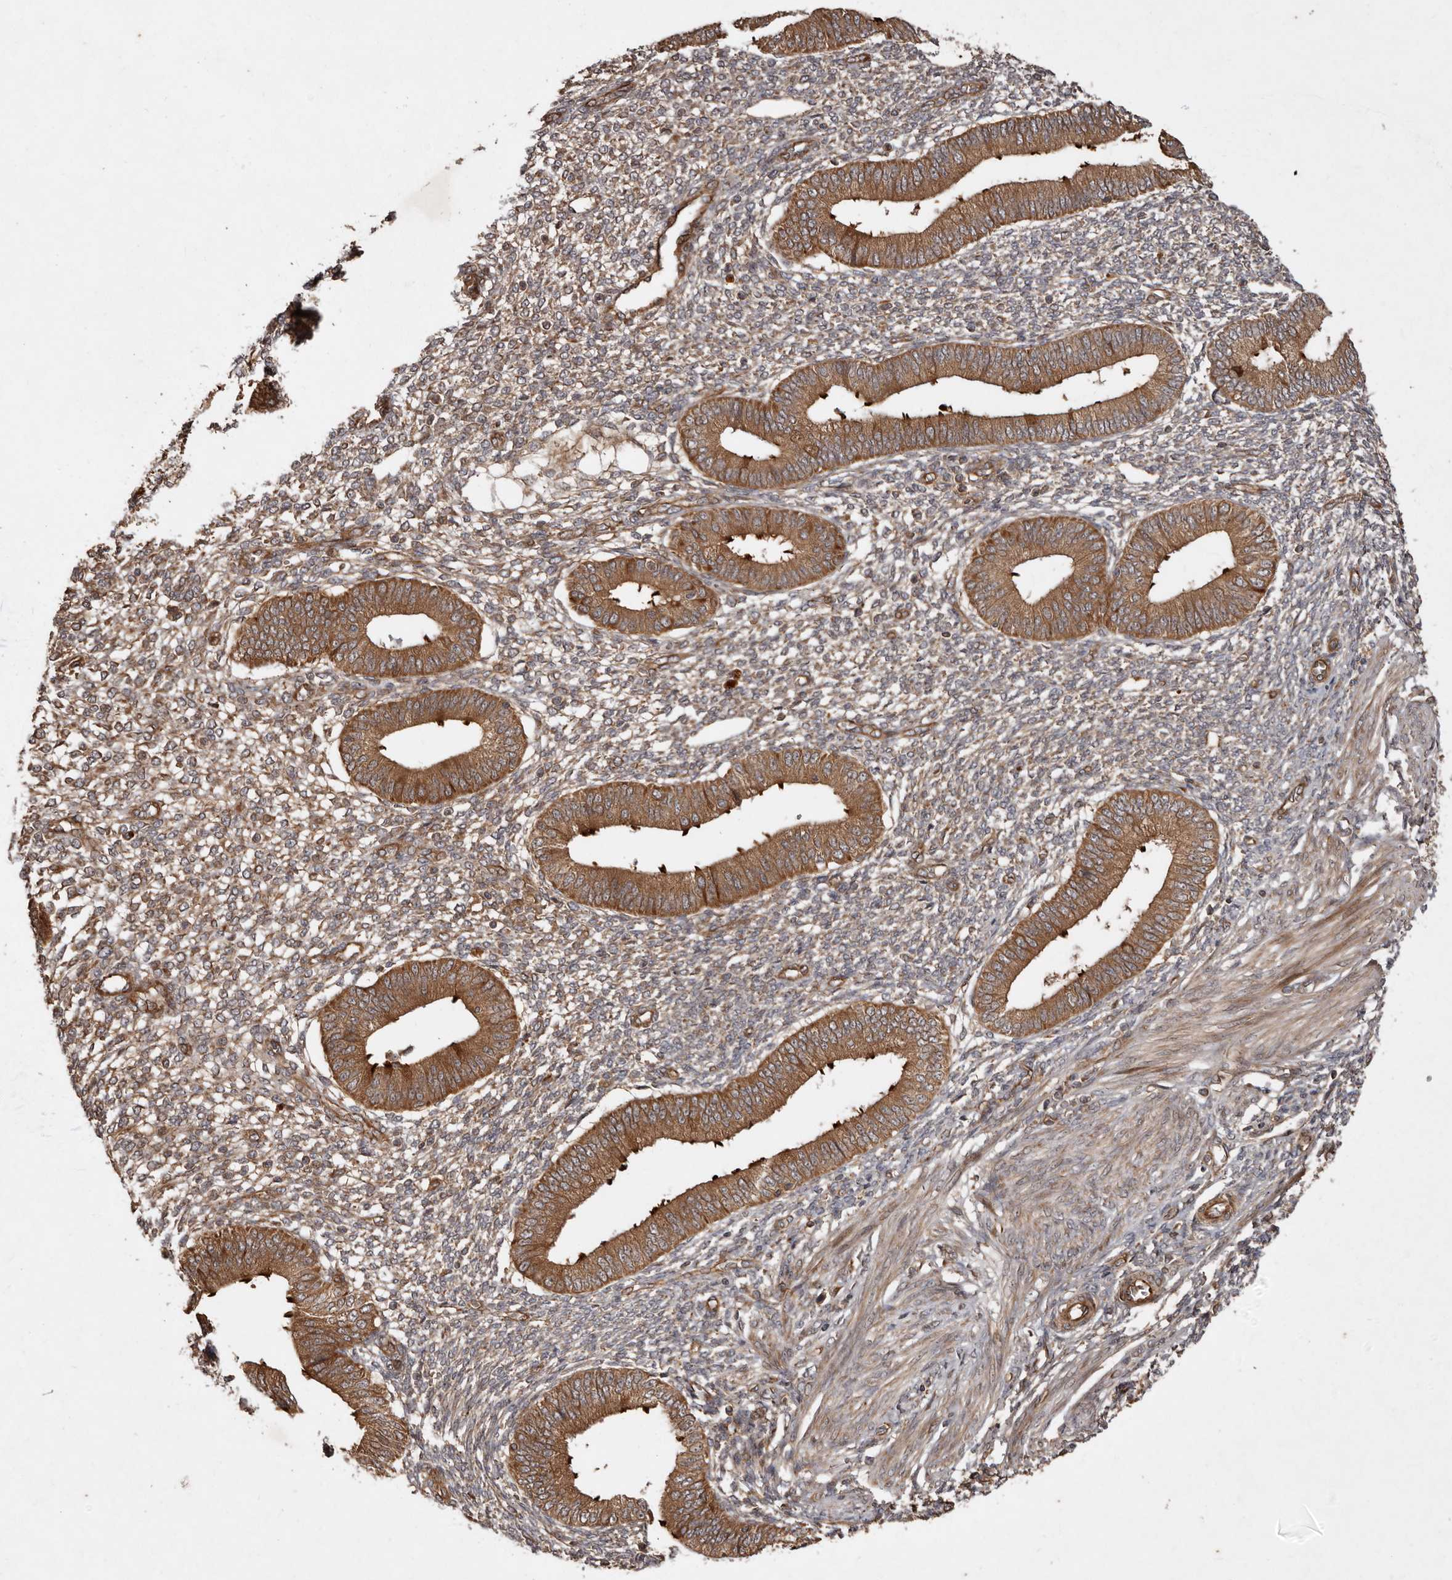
{"staining": {"intensity": "moderate", "quantity": ">75%", "location": "cytoplasmic/membranous"}, "tissue": "endometrium", "cell_type": "Cells in endometrial stroma", "image_type": "normal", "snomed": [{"axis": "morphology", "description": "Normal tissue, NOS"}, {"axis": "topography", "description": "Endometrium"}], "caption": "A high-resolution micrograph shows immunohistochemistry staining of benign endometrium, which shows moderate cytoplasmic/membranous staining in about >75% of cells in endometrial stroma.", "gene": "STK36", "patient": {"sex": "female", "age": 46}}